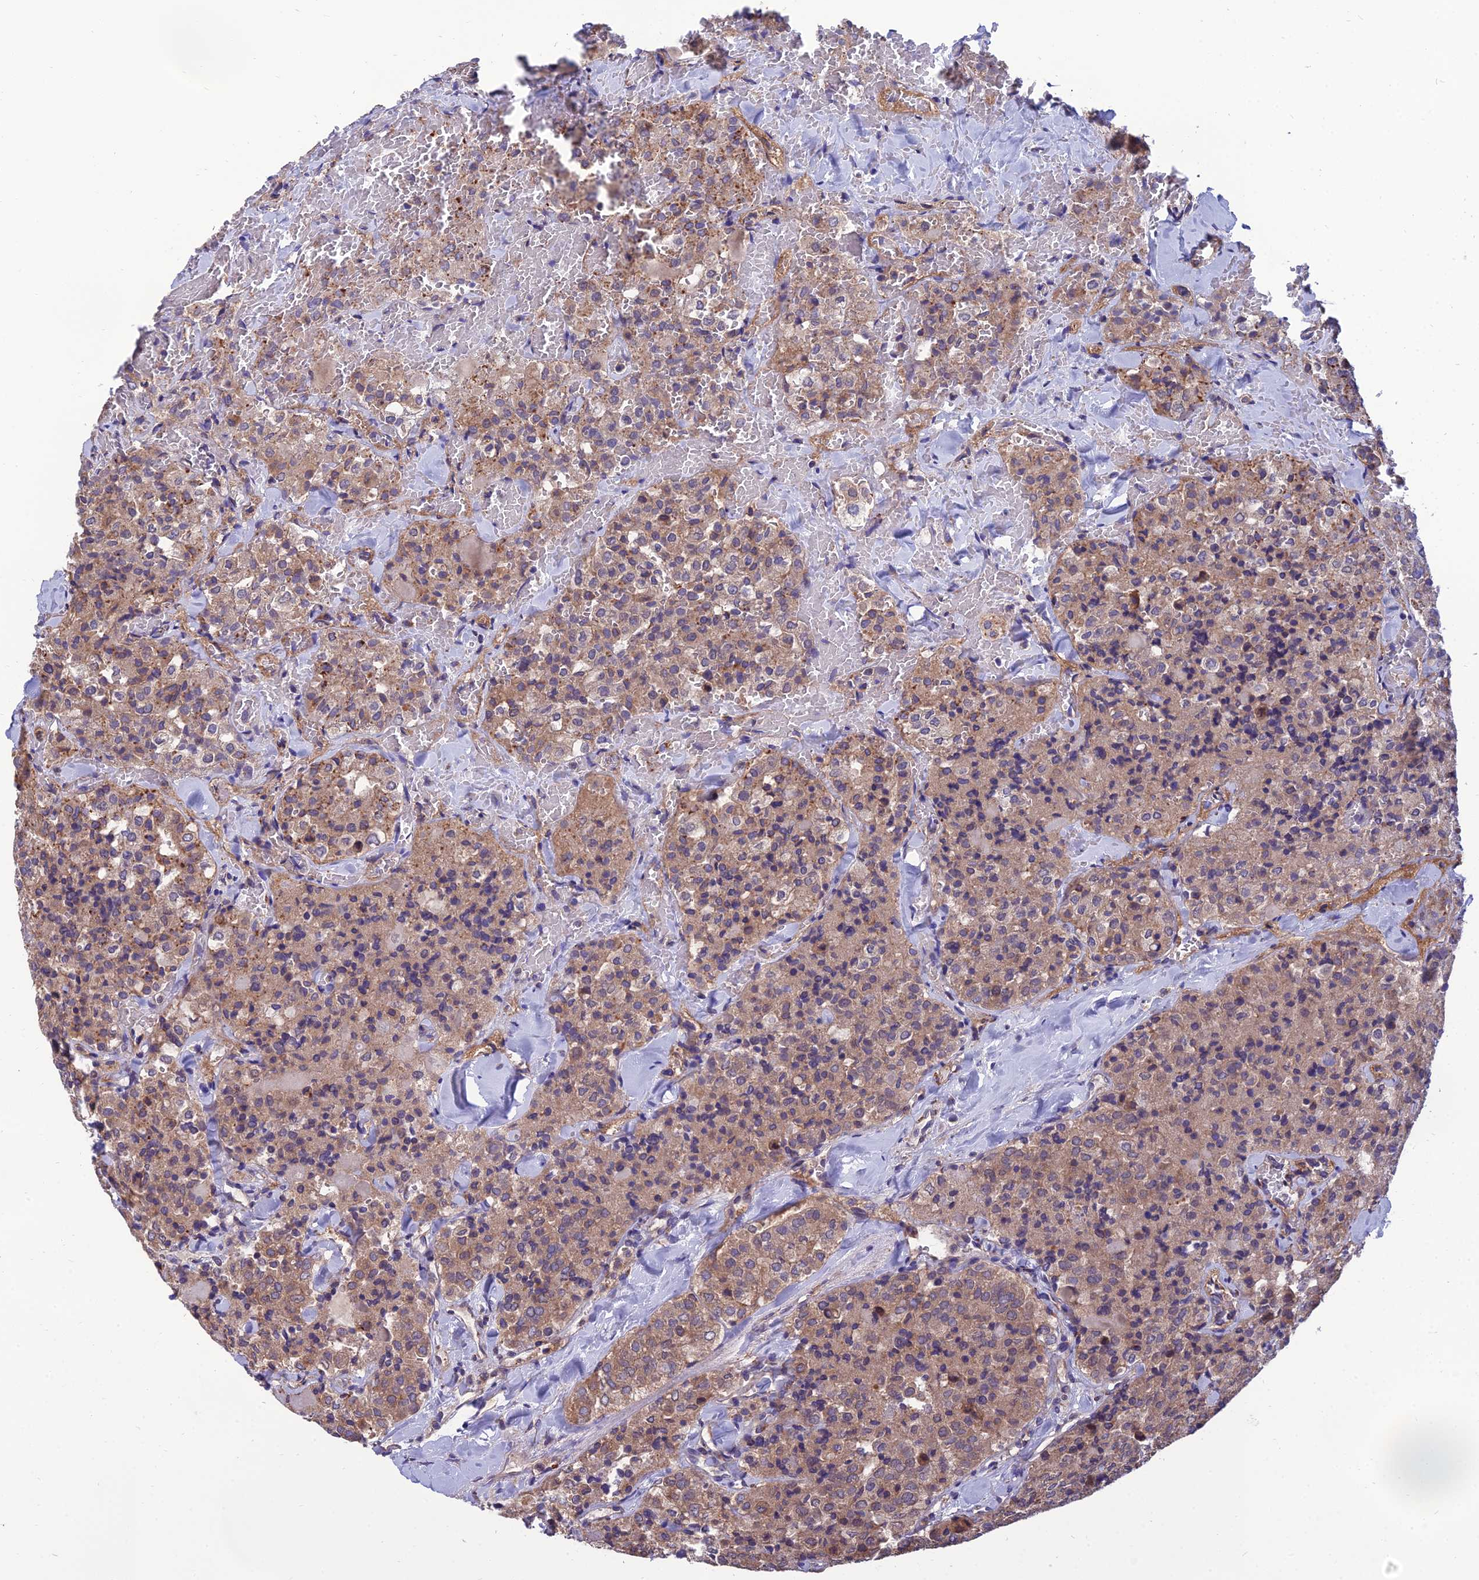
{"staining": {"intensity": "weak", "quantity": ">75%", "location": "cytoplasmic/membranous"}, "tissue": "thyroid cancer", "cell_type": "Tumor cells", "image_type": "cancer", "snomed": [{"axis": "morphology", "description": "Follicular adenoma carcinoma, NOS"}, {"axis": "topography", "description": "Thyroid gland"}], "caption": "A high-resolution histopathology image shows immunohistochemistry staining of thyroid follicular adenoma carcinoma, which reveals weak cytoplasmic/membranous positivity in approximately >75% of tumor cells. The protein is stained brown, and the nuclei are stained in blue (DAB IHC with brightfield microscopy, high magnification).", "gene": "UMAD1", "patient": {"sex": "male", "age": 75}}